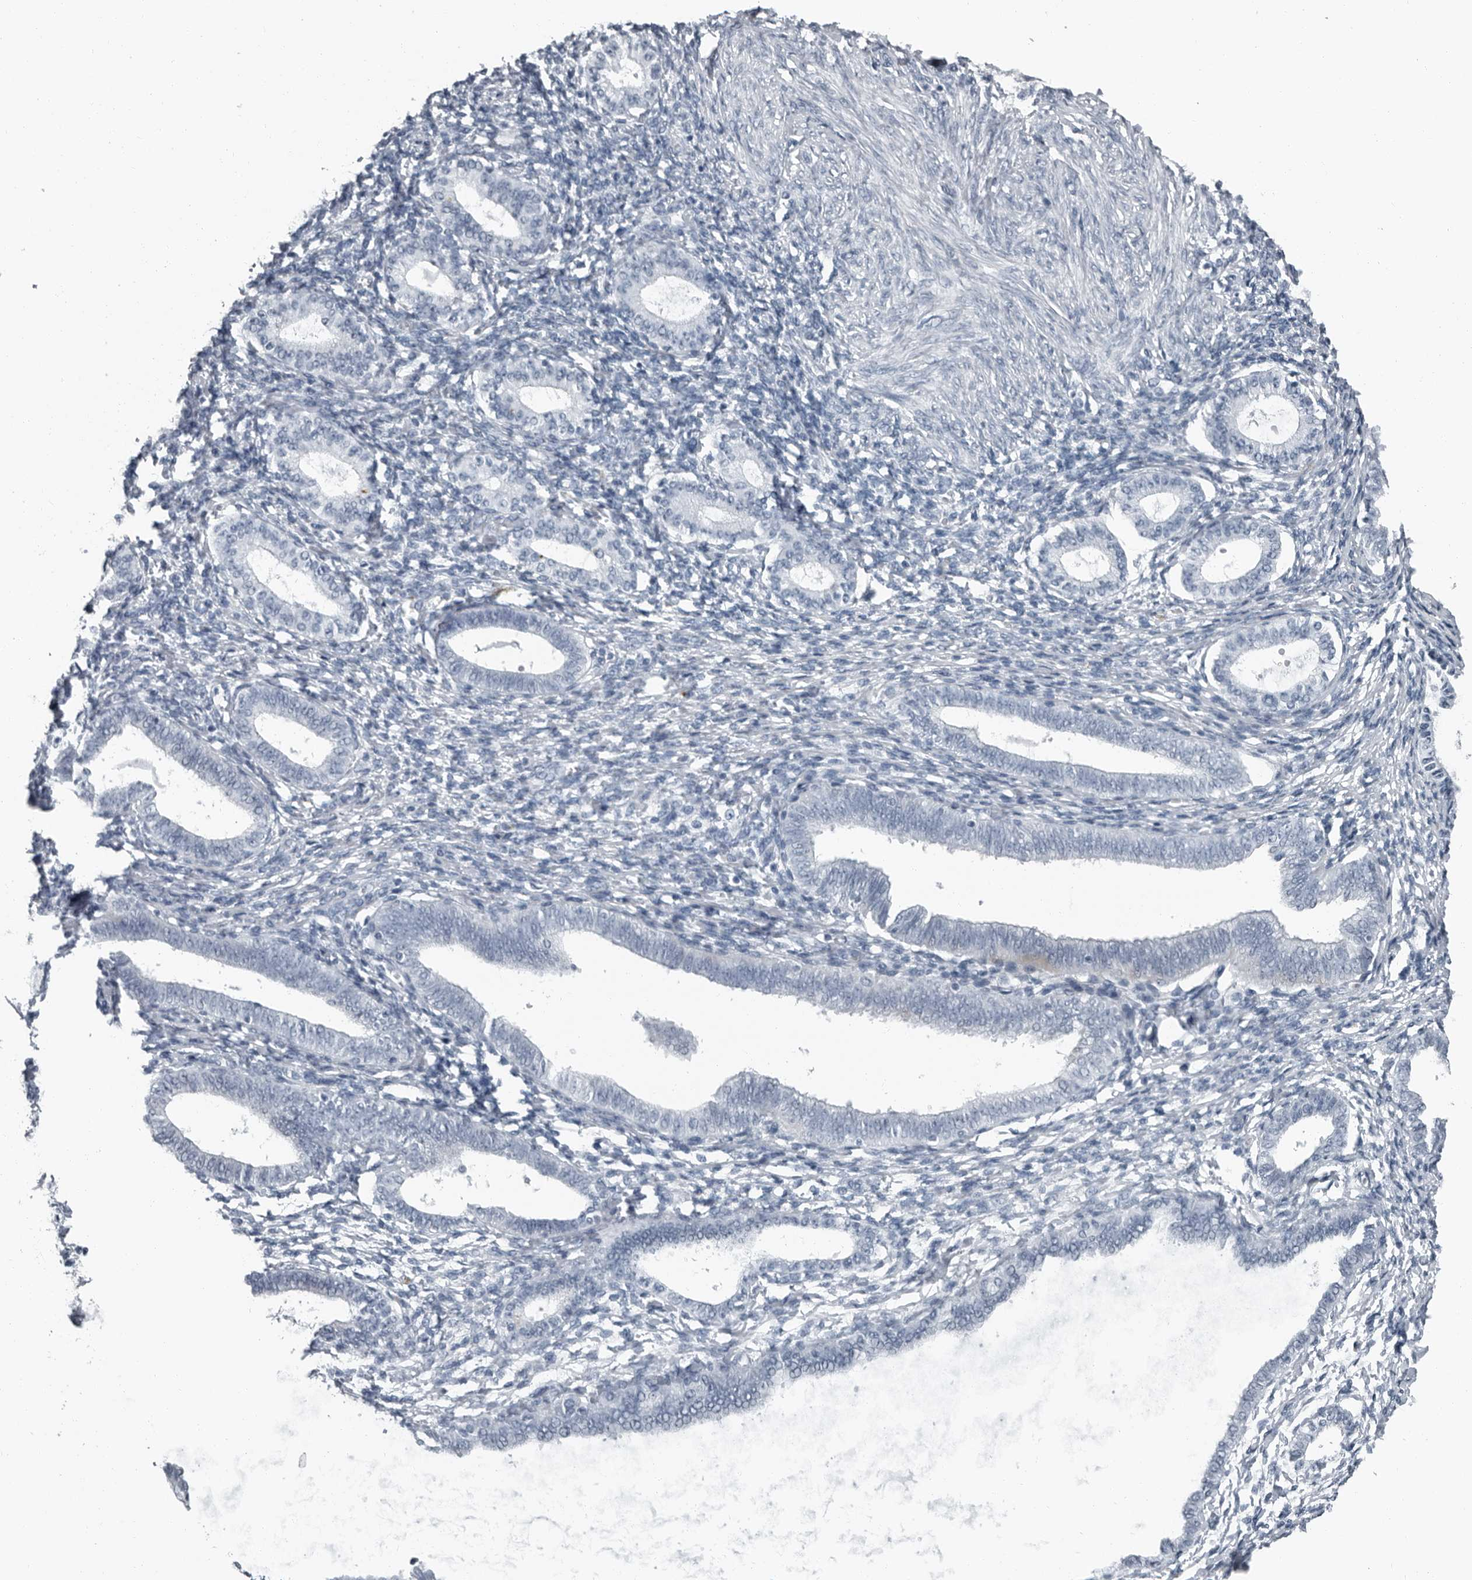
{"staining": {"intensity": "negative", "quantity": "none", "location": "none"}, "tissue": "endometrium", "cell_type": "Cells in endometrial stroma", "image_type": "normal", "snomed": [{"axis": "morphology", "description": "Normal tissue, NOS"}, {"axis": "topography", "description": "Endometrium"}], "caption": "Cells in endometrial stroma show no significant protein positivity in benign endometrium. (IHC, brightfield microscopy, high magnification).", "gene": "PDCD11", "patient": {"sex": "female", "age": 77}}